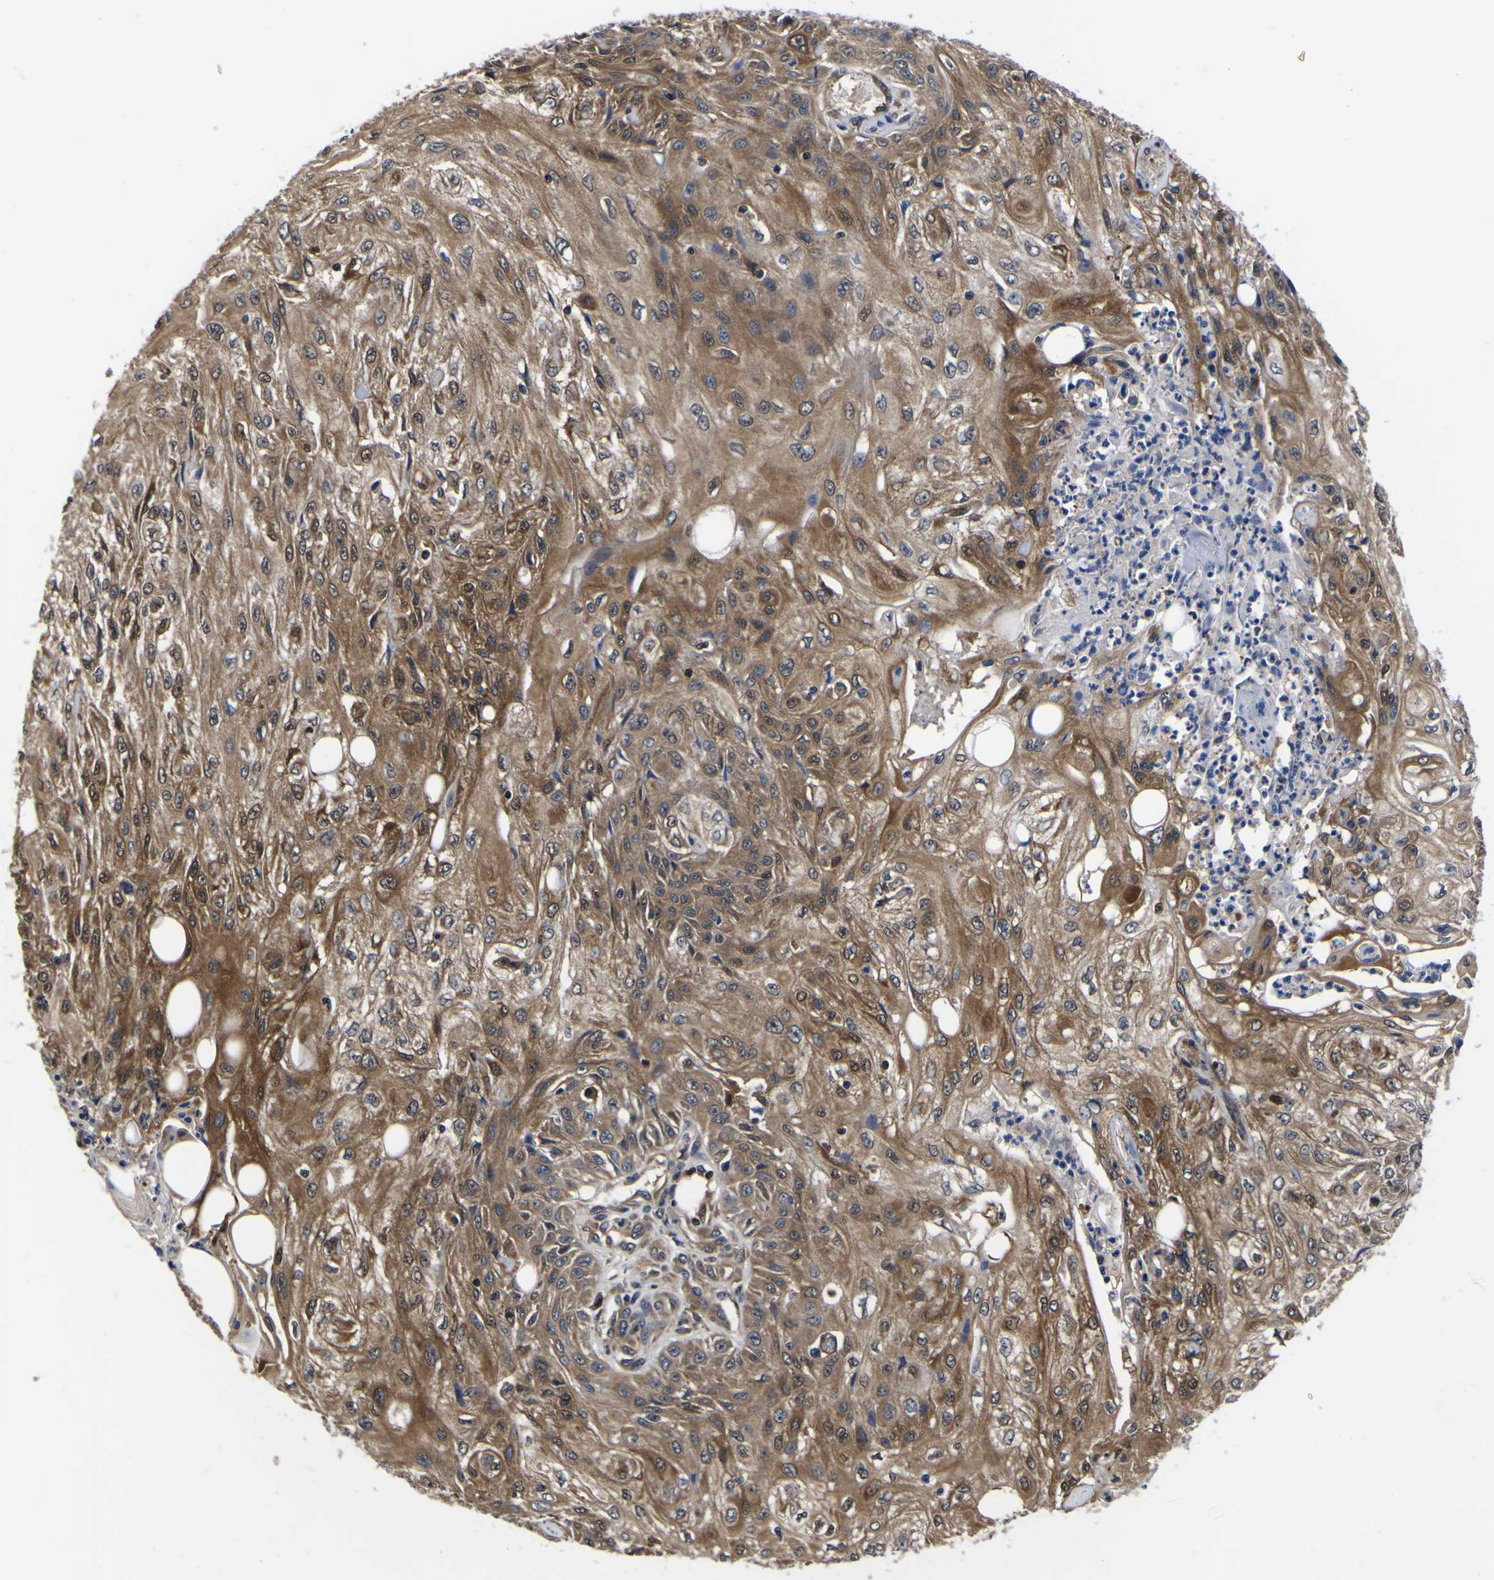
{"staining": {"intensity": "moderate", "quantity": ">75%", "location": "cytoplasmic/membranous,nuclear"}, "tissue": "skin cancer", "cell_type": "Tumor cells", "image_type": "cancer", "snomed": [{"axis": "morphology", "description": "Squamous cell carcinoma, NOS"}, {"axis": "topography", "description": "Skin"}], "caption": "Moderate cytoplasmic/membranous and nuclear protein positivity is present in approximately >75% of tumor cells in squamous cell carcinoma (skin).", "gene": "FAM110B", "patient": {"sex": "male", "age": 75}}